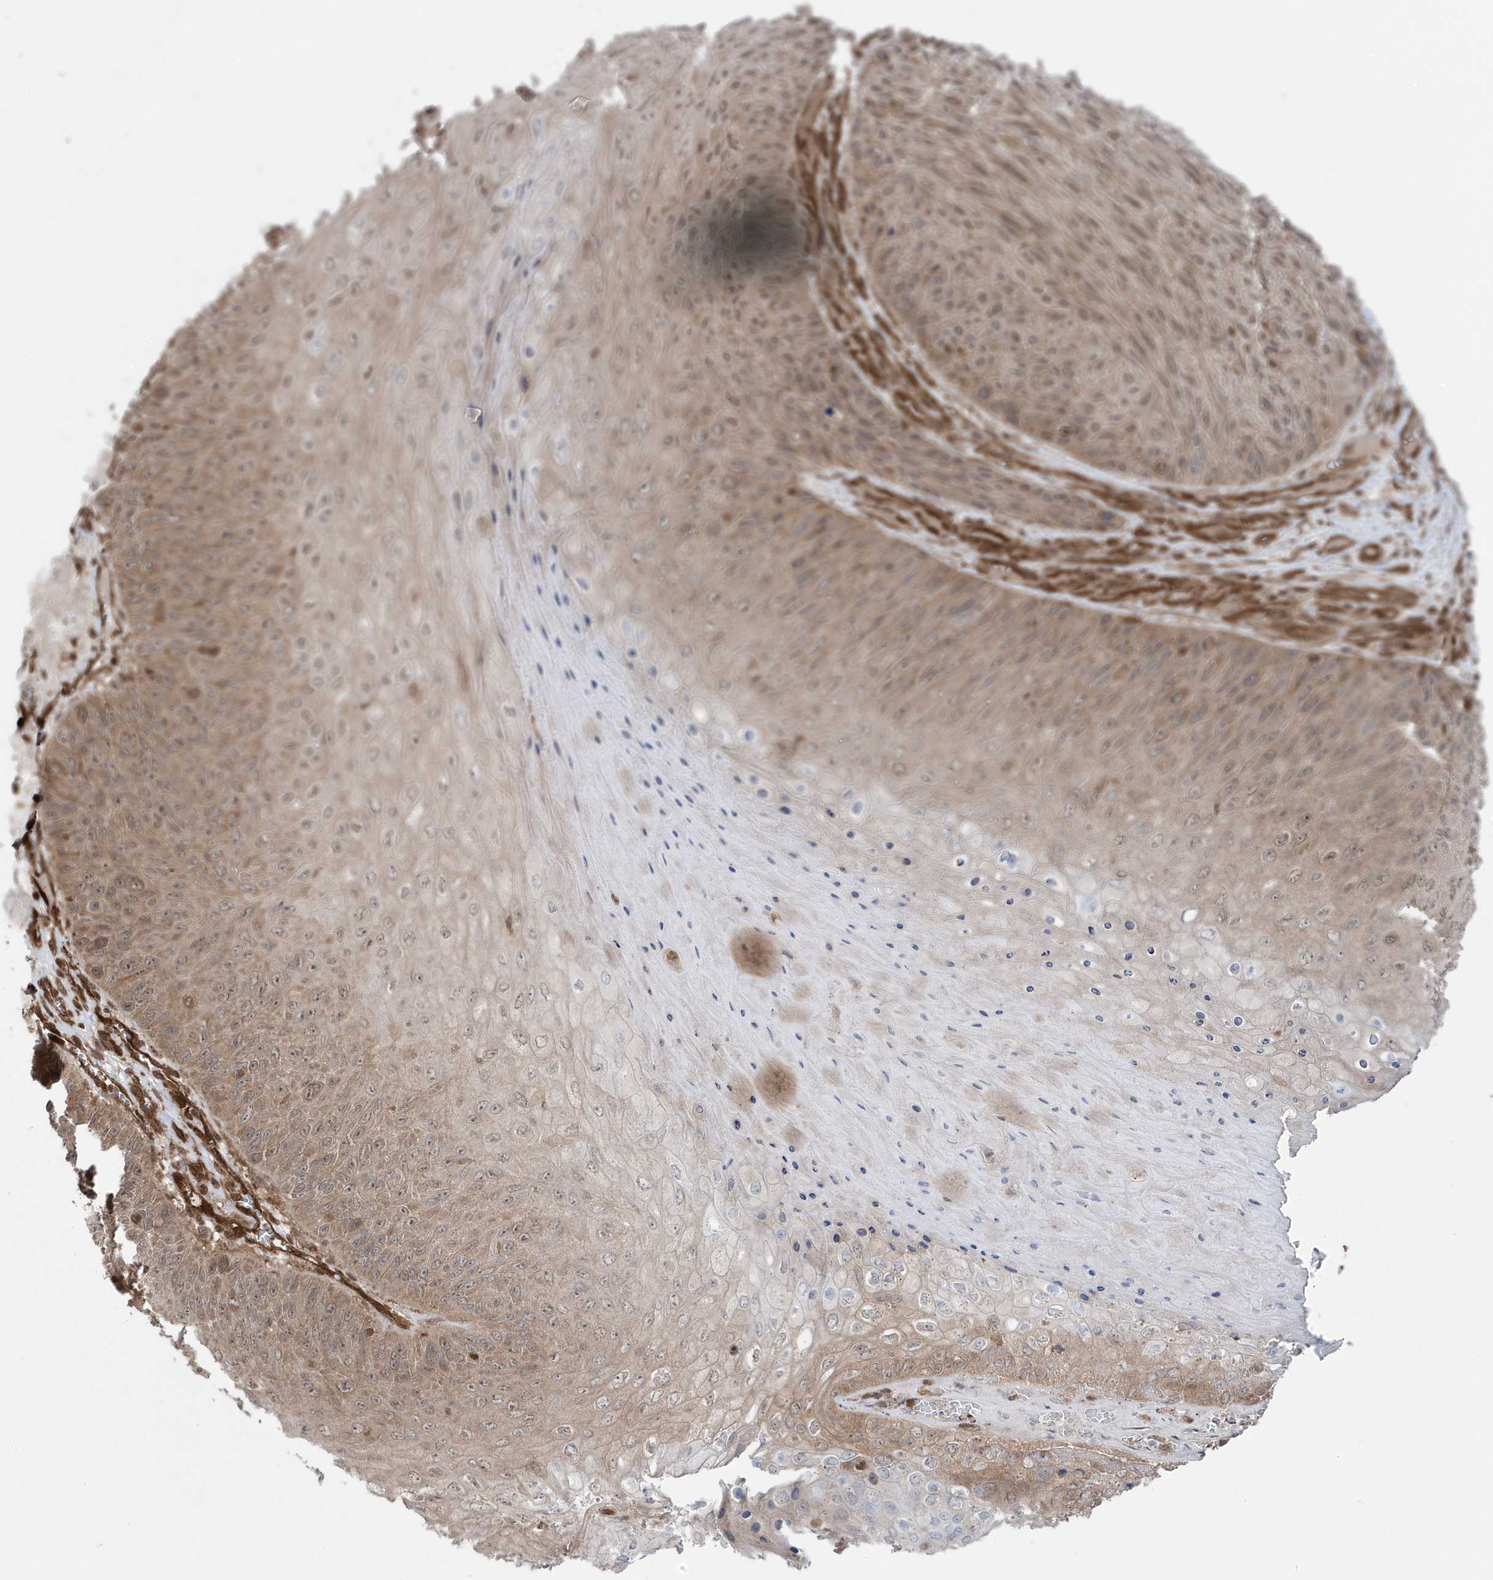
{"staining": {"intensity": "weak", "quantity": ">75%", "location": "cytoplasmic/membranous"}, "tissue": "skin cancer", "cell_type": "Tumor cells", "image_type": "cancer", "snomed": [{"axis": "morphology", "description": "Squamous cell carcinoma, NOS"}, {"axis": "topography", "description": "Skin"}], "caption": "Weak cytoplasmic/membranous staining for a protein is identified in about >75% of tumor cells of skin cancer (squamous cell carcinoma) using IHC.", "gene": "MAPK1IP1L", "patient": {"sex": "female", "age": 88}}